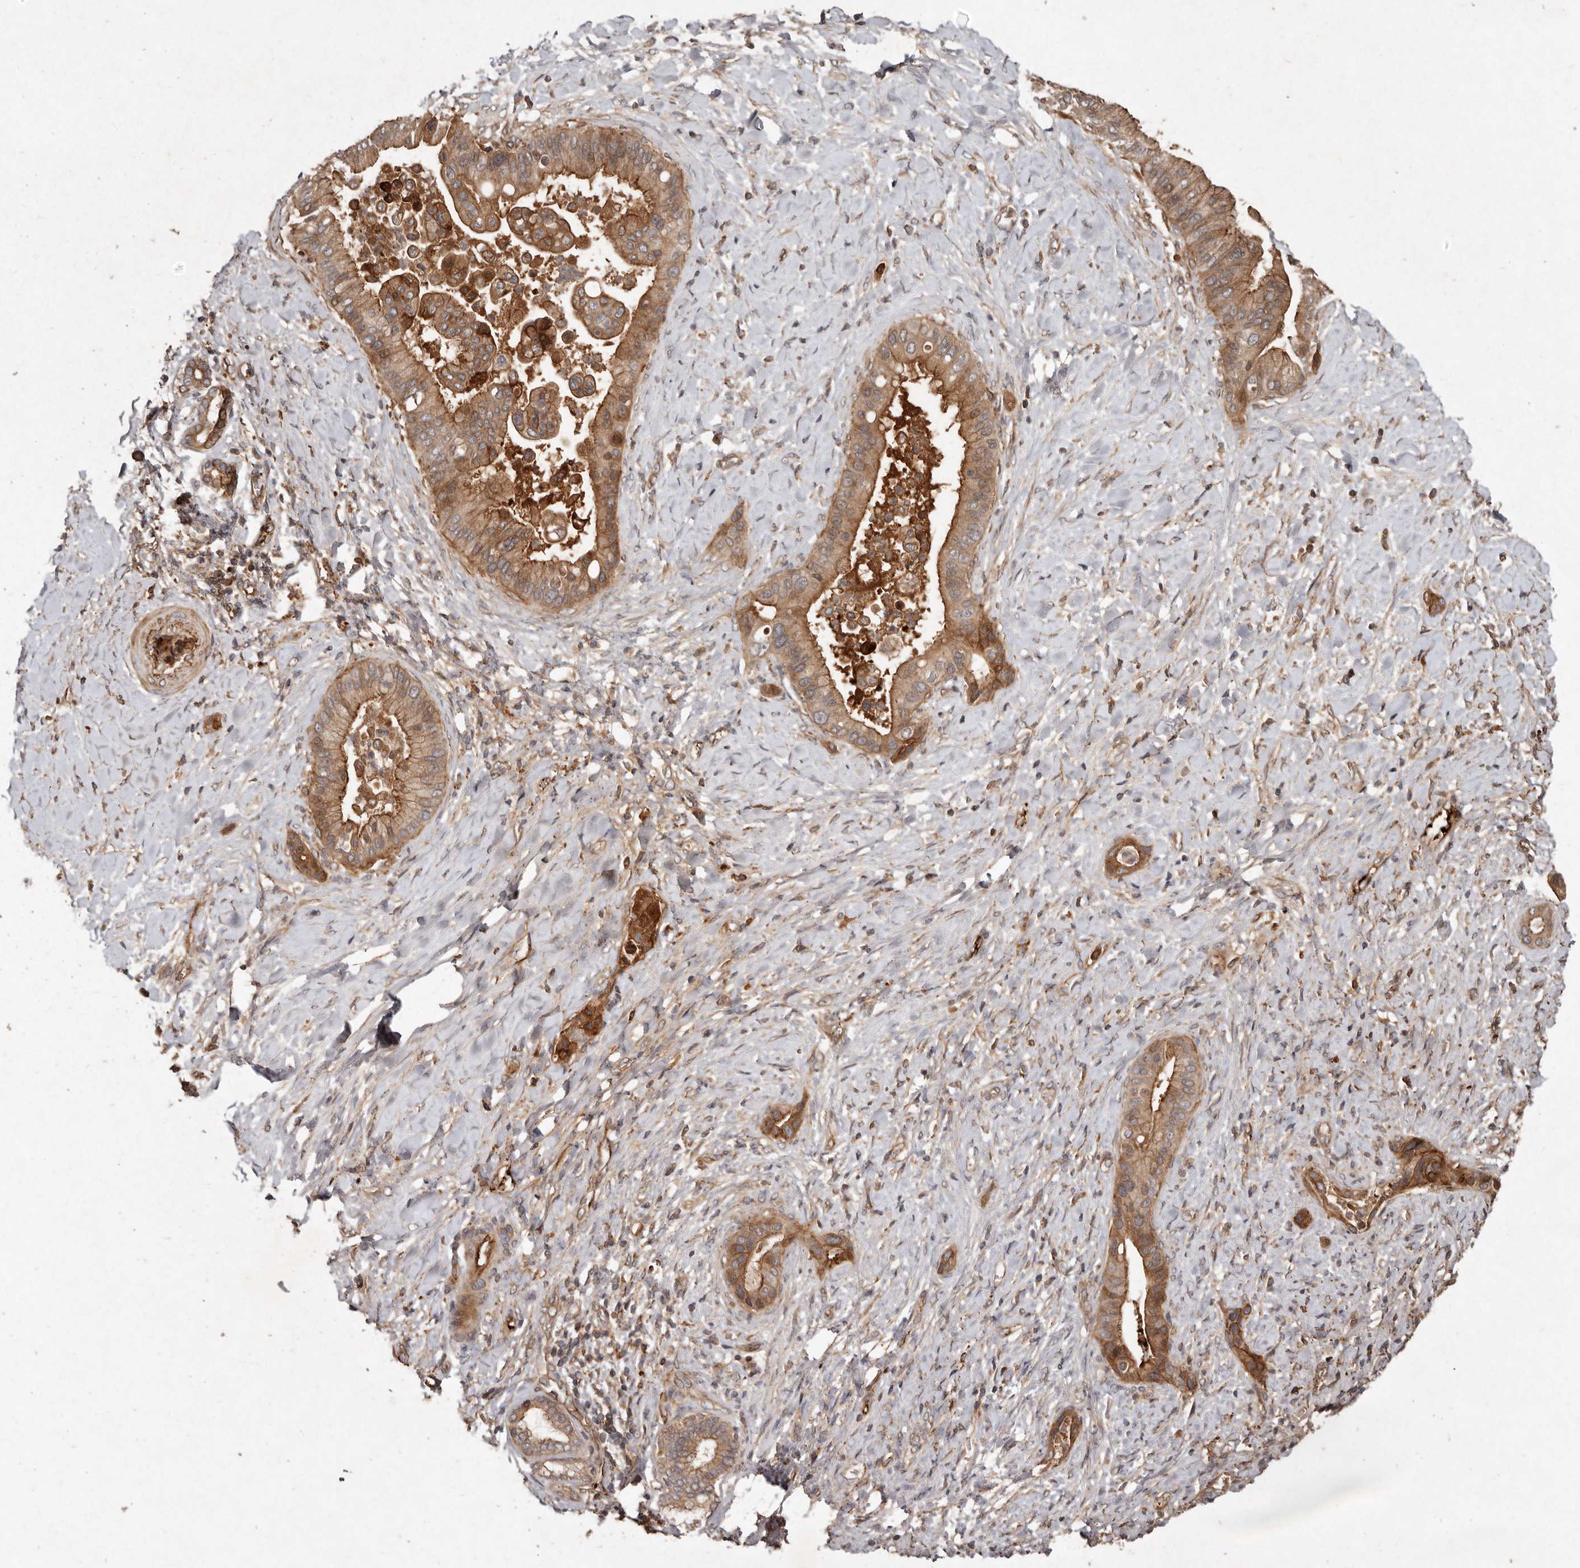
{"staining": {"intensity": "moderate", "quantity": ">75%", "location": "cytoplasmic/membranous"}, "tissue": "liver cancer", "cell_type": "Tumor cells", "image_type": "cancer", "snomed": [{"axis": "morphology", "description": "Cholangiocarcinoma"}, {"axis": "topography", "description": "Liver"}], "caption": "The histopathology image shows immunohistochemical staining of liver cancer (cholangiocarcinoma). There is moderate cytoplasmic/membranous staining is appreciated in about >75% of tumor cells. The staining was performed using DAB, with brown indicating positive protein expression. Nuclei are stained blue with hematoxylin.", "gene": "SEMA3A", "patient": {"sex": "female", "age": 54}}